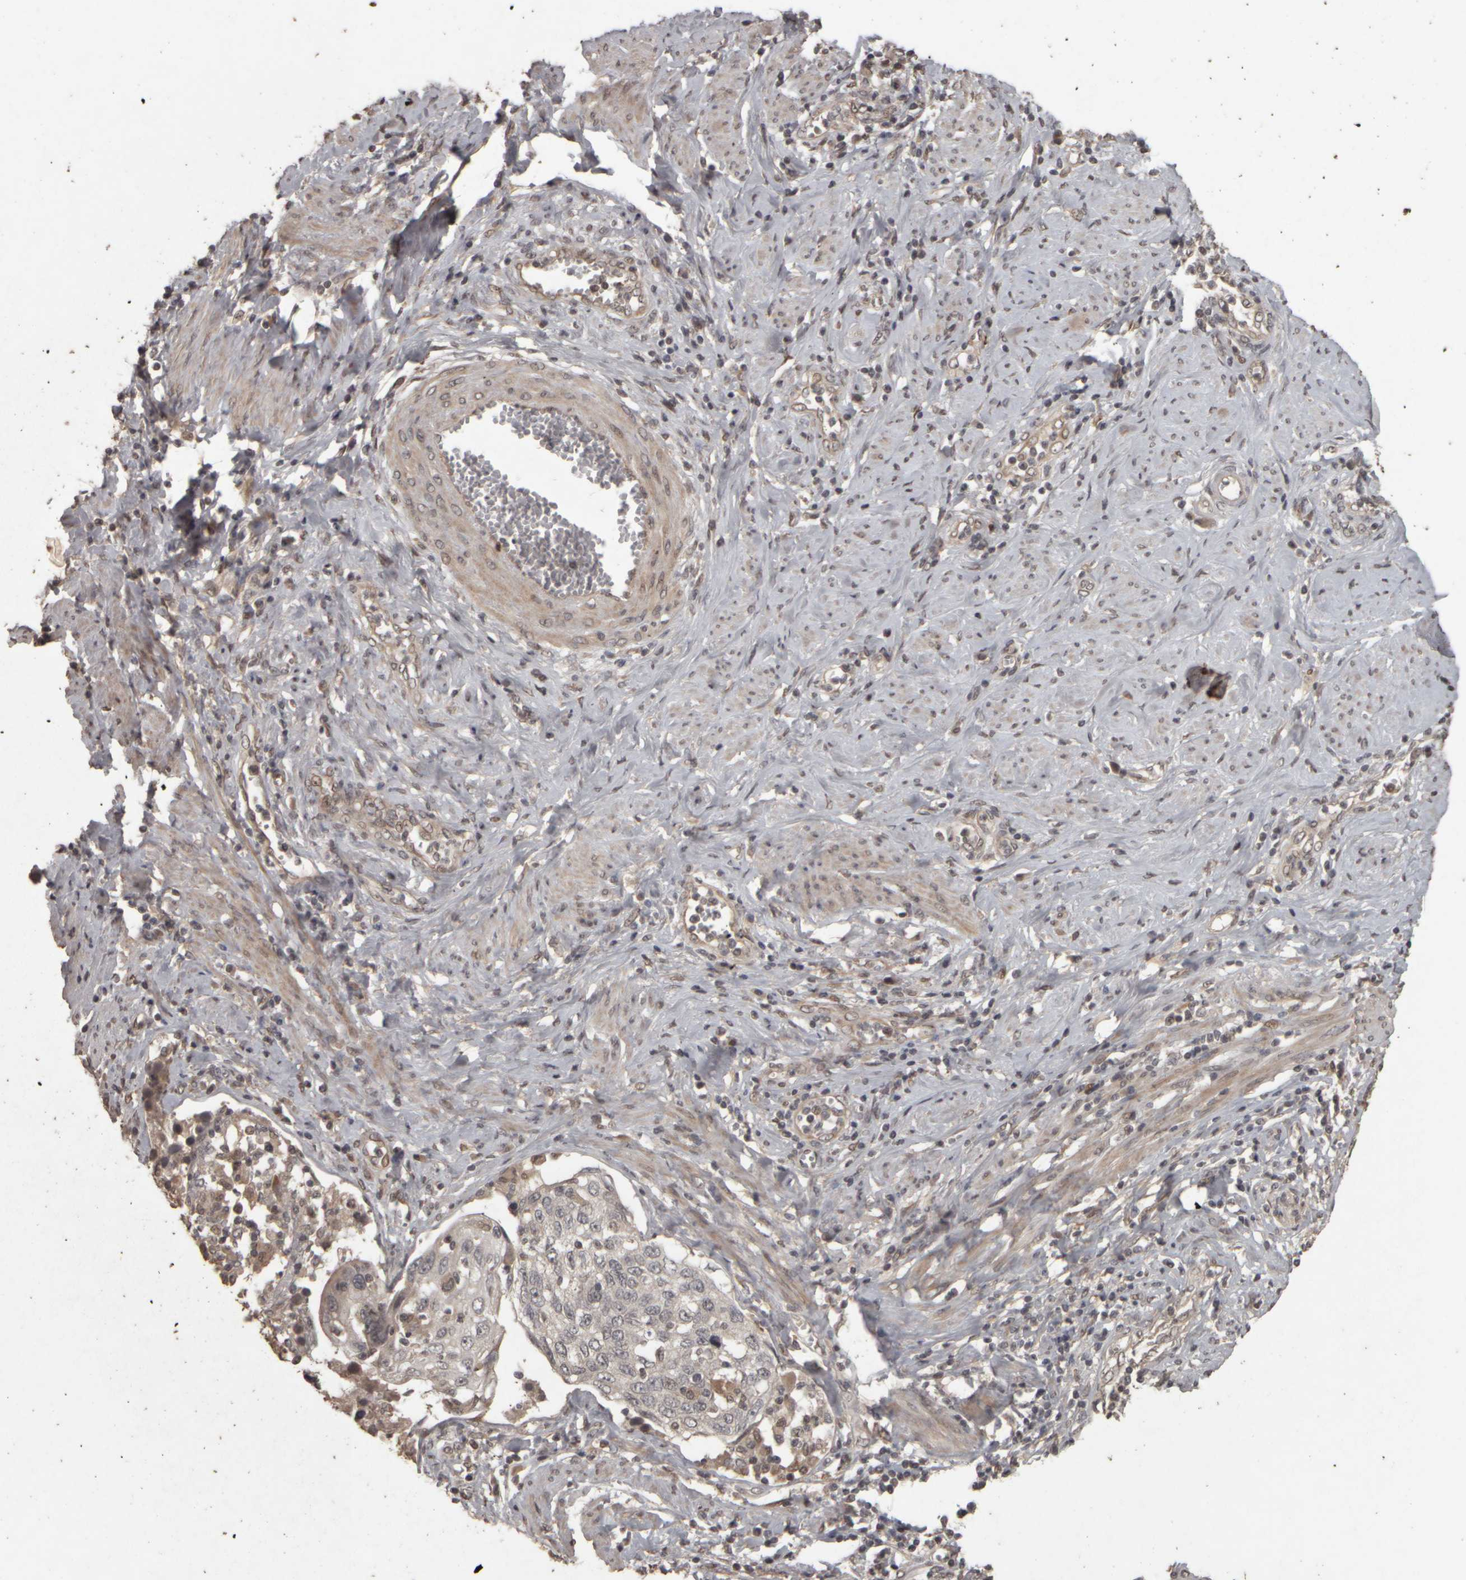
{"staining": {"intensity": "negative", "quantity": "none", "location": "none"}, "tissue": "cervical cancer", "cell_type": "Tumor cells", "image_type": "cancer", "snomed": [{"axis": "morphology", "description": "Squamous cell carcinoma, NOS"}, {"axis": "topography", "description": "Cervix"}], "caption": "Immunohistochemistry histopathology image of human cervical squamous cell carcinoma stained for a protein (brown), which exhibits no positivity in tumor cells. (Brightfield microscopy of DAB immunohistochemistry at high magnification).", "gene": "ACO1", "patient": {"sex": "female", "age": 53}}